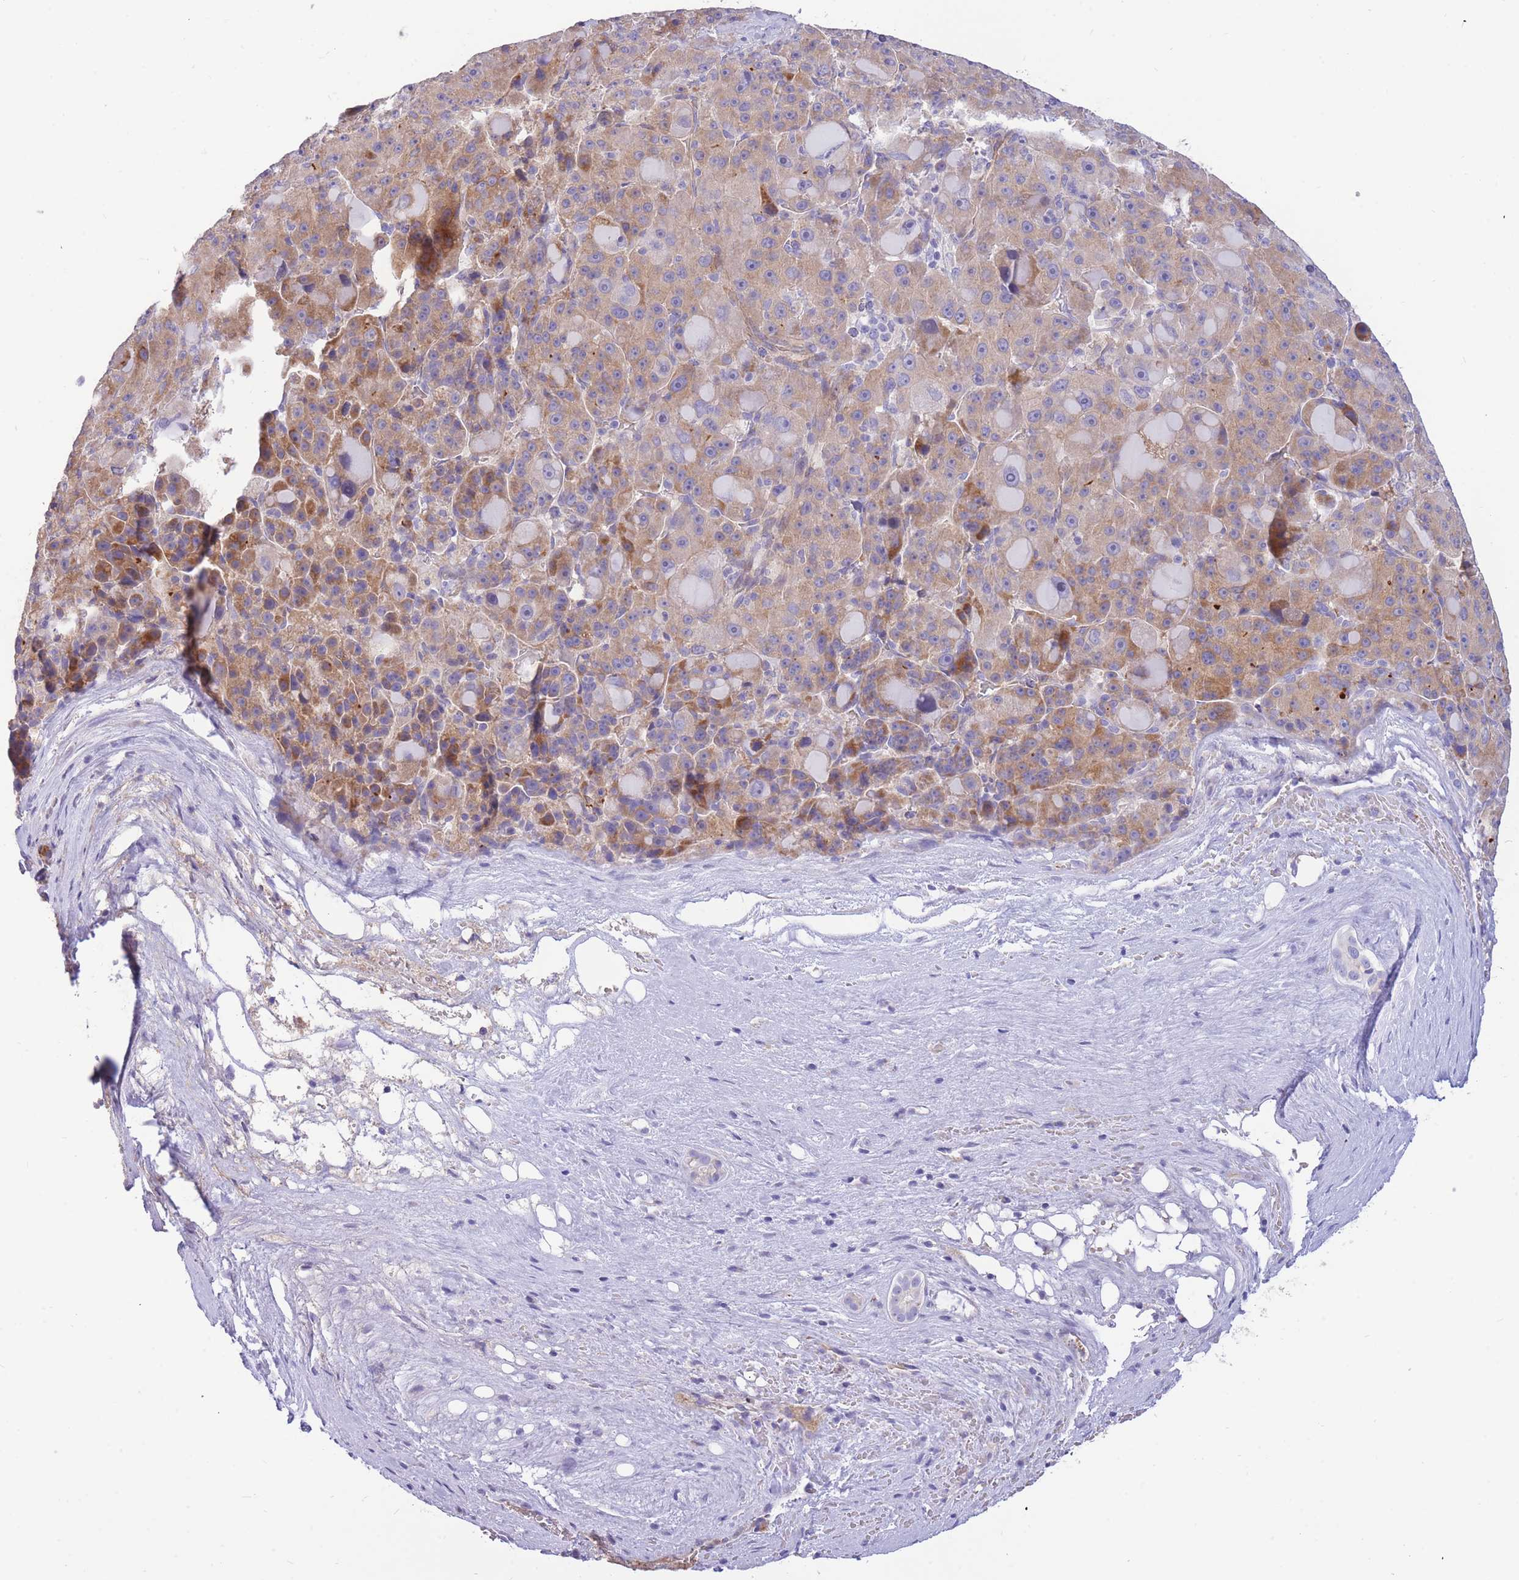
{"staining": {"intensity": "moderate", "quantity": ">75%", "location": "cytoplasmic/membranous"}, "tissue": "liver cancer", "cell_type": "Tumor cells", "image_type": "cancer", "snomed": [{"axis": "morphology", "description": "Carcinoma, Hepatocellular, NOS"}, {"axis": "topography", "description": "Liver"}], "caption": "A brown stain highlights moderate cytoplasmic/membranous expression of a protein in human liver cancer tumor cells. (DAB (3,3'-diaminobenzidine) IHC with brightfield microscopy, high magnification).", "gene": "SULT1A1", "patient": {"sex": "male", "age": 76}}